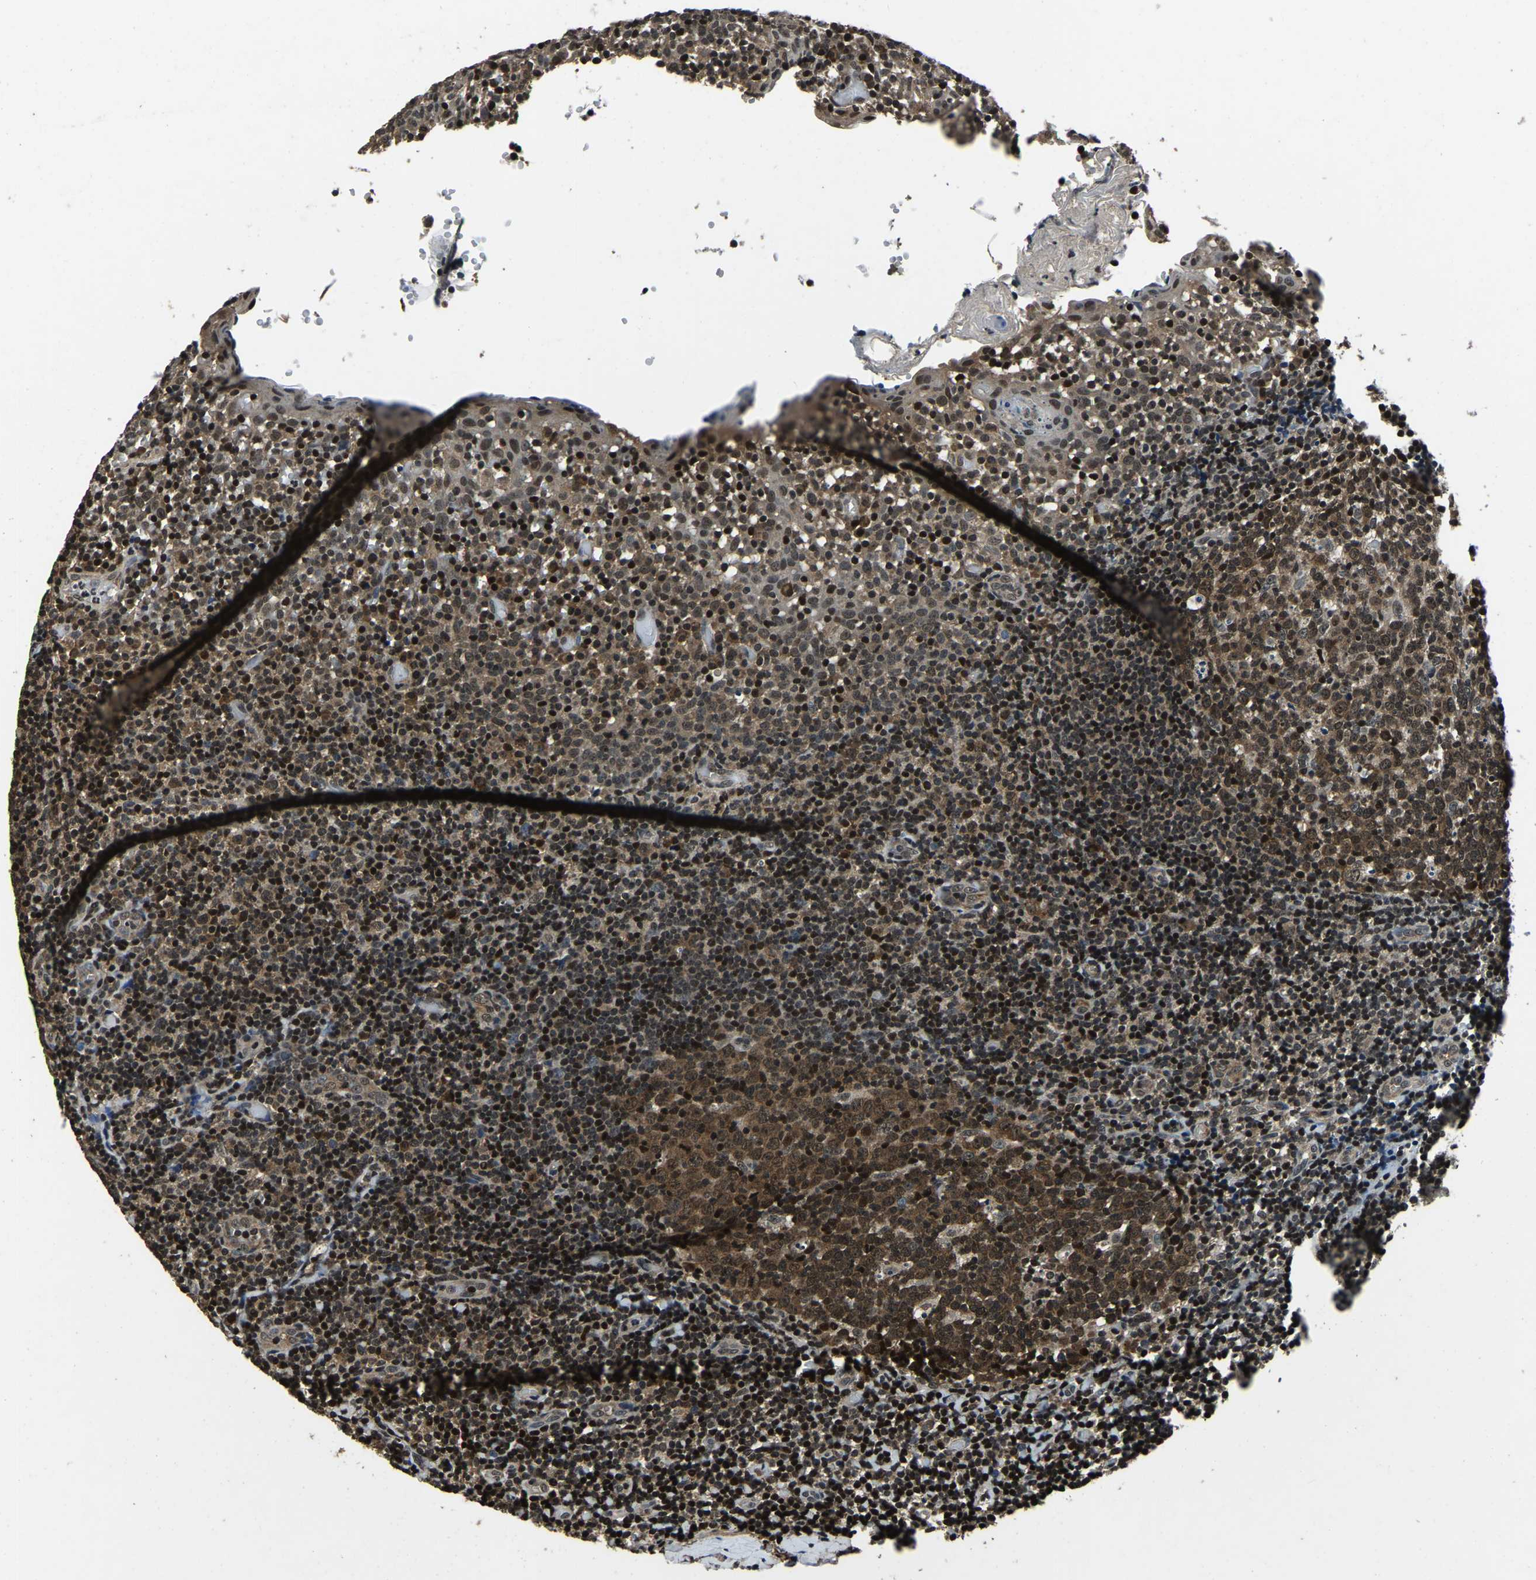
{"staining": {"intensity": "moderate", "quantity": ">75%", "location": "cytoplasmic/membranous,nuclear"}, "tissue": "tonsil", "cell_type": "Germinal center cells", "image_type": "normal", "snomed": [{"axis": "morphology", "description": "Normal tissue, NOS"}, {"axis": "topography", "description": "Tonsil"}], "caption": "Protein staining of unremarkable tonsil exhibits moderate cytoplasmic/membranous,nuclear positivity in about >75% of germinal center cells. Using DAB (brown) and hematoxylin (blue) stains, captured at high magnification using brightfield microscopy.", "gene": "ANKIB1", "patient": {"sex": "female", "age": 19}}